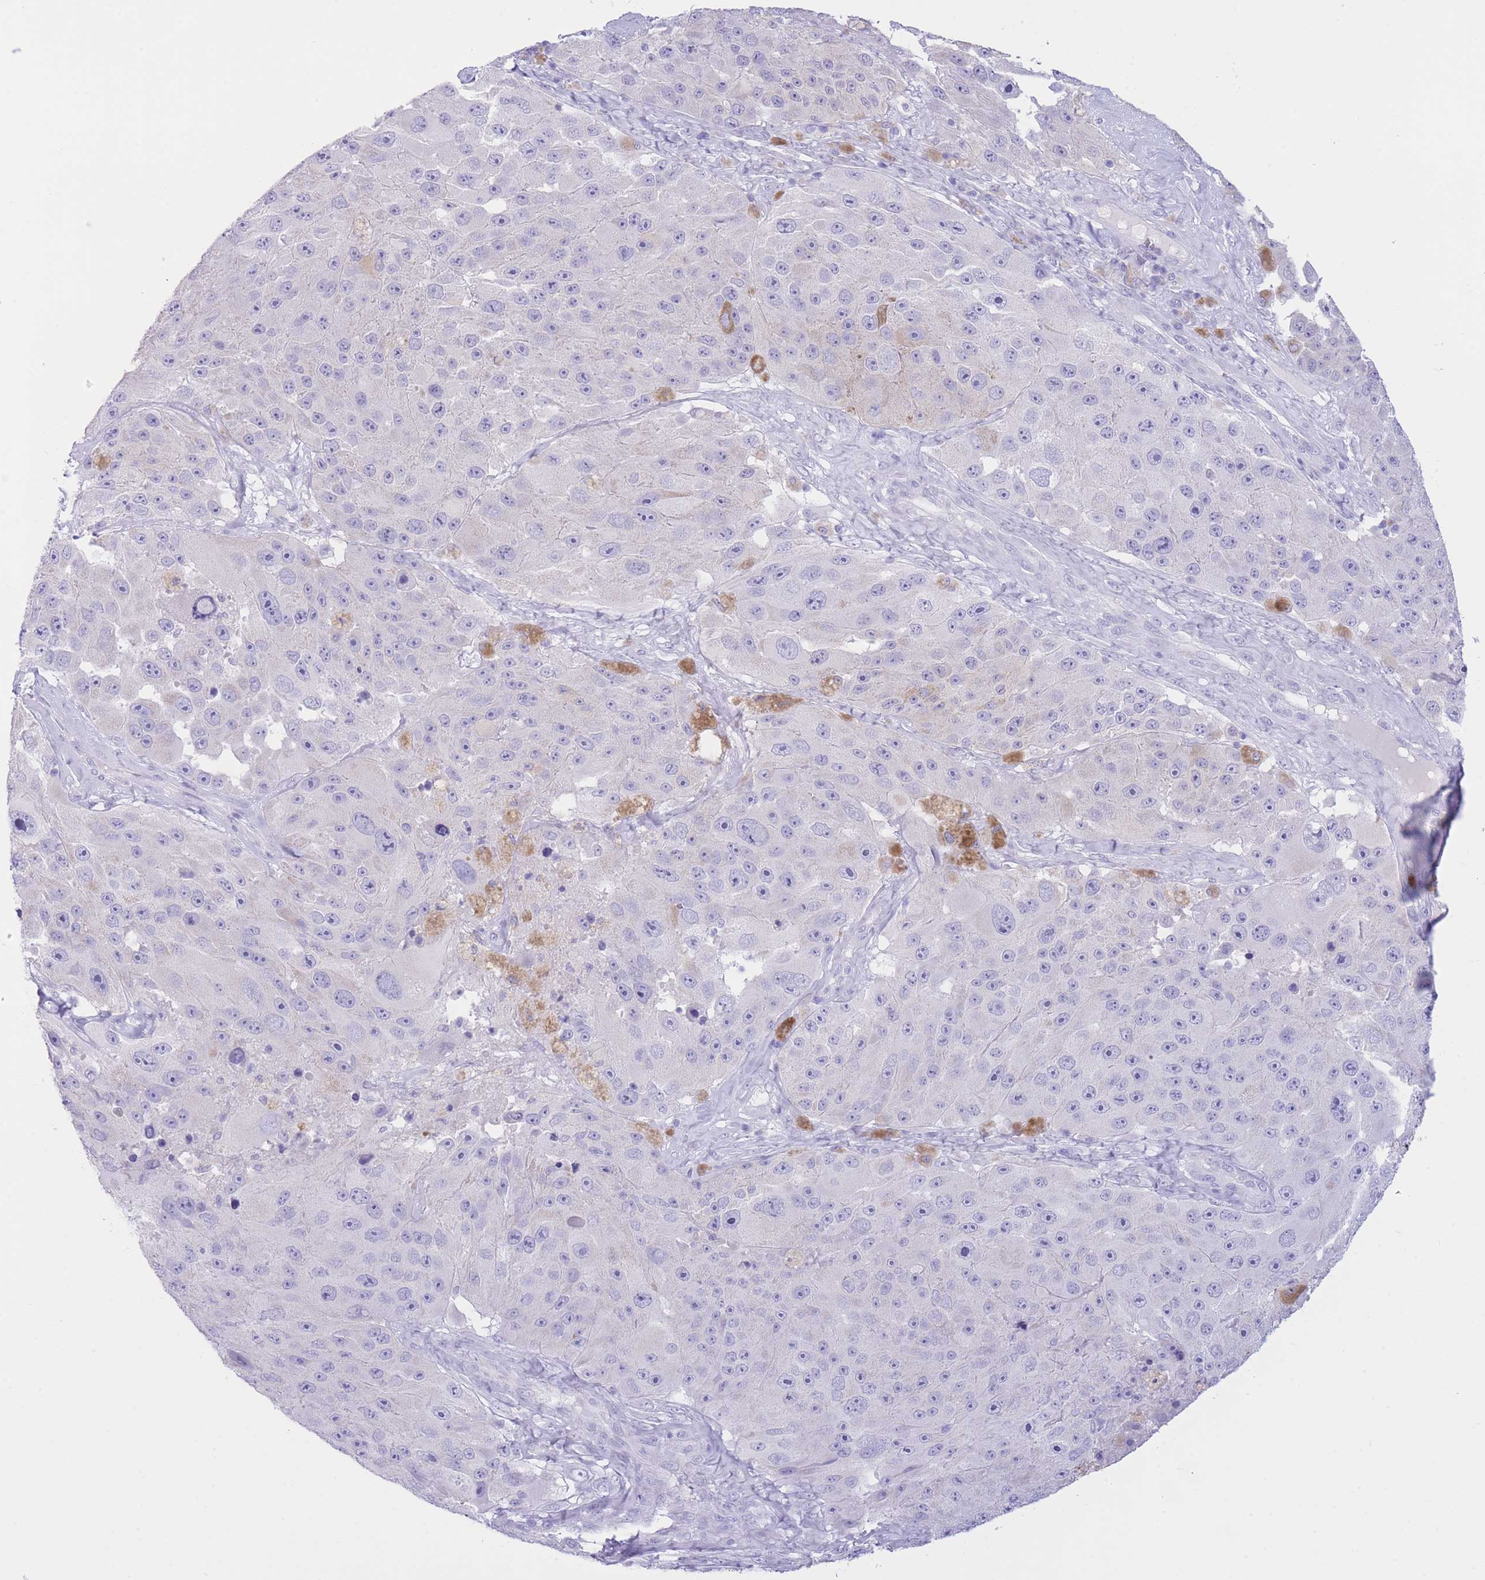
{"staining": {"intensity": "negative", "quantity": "none", "location": "none"}, "tissue": "melanoma", "cell_type": "Tumor cells", "image_type": "cancer", "snomed": [{"axis": "morphology", "description": "Malignant melanoma, Metastatic site"}, {"axis": "topography", "description": "Lymph node"}], "caption": "Tumor cells show no significant staining in melanoma.", "gene": "VWA8", "patient": {"sex": "male", "age": 62}}